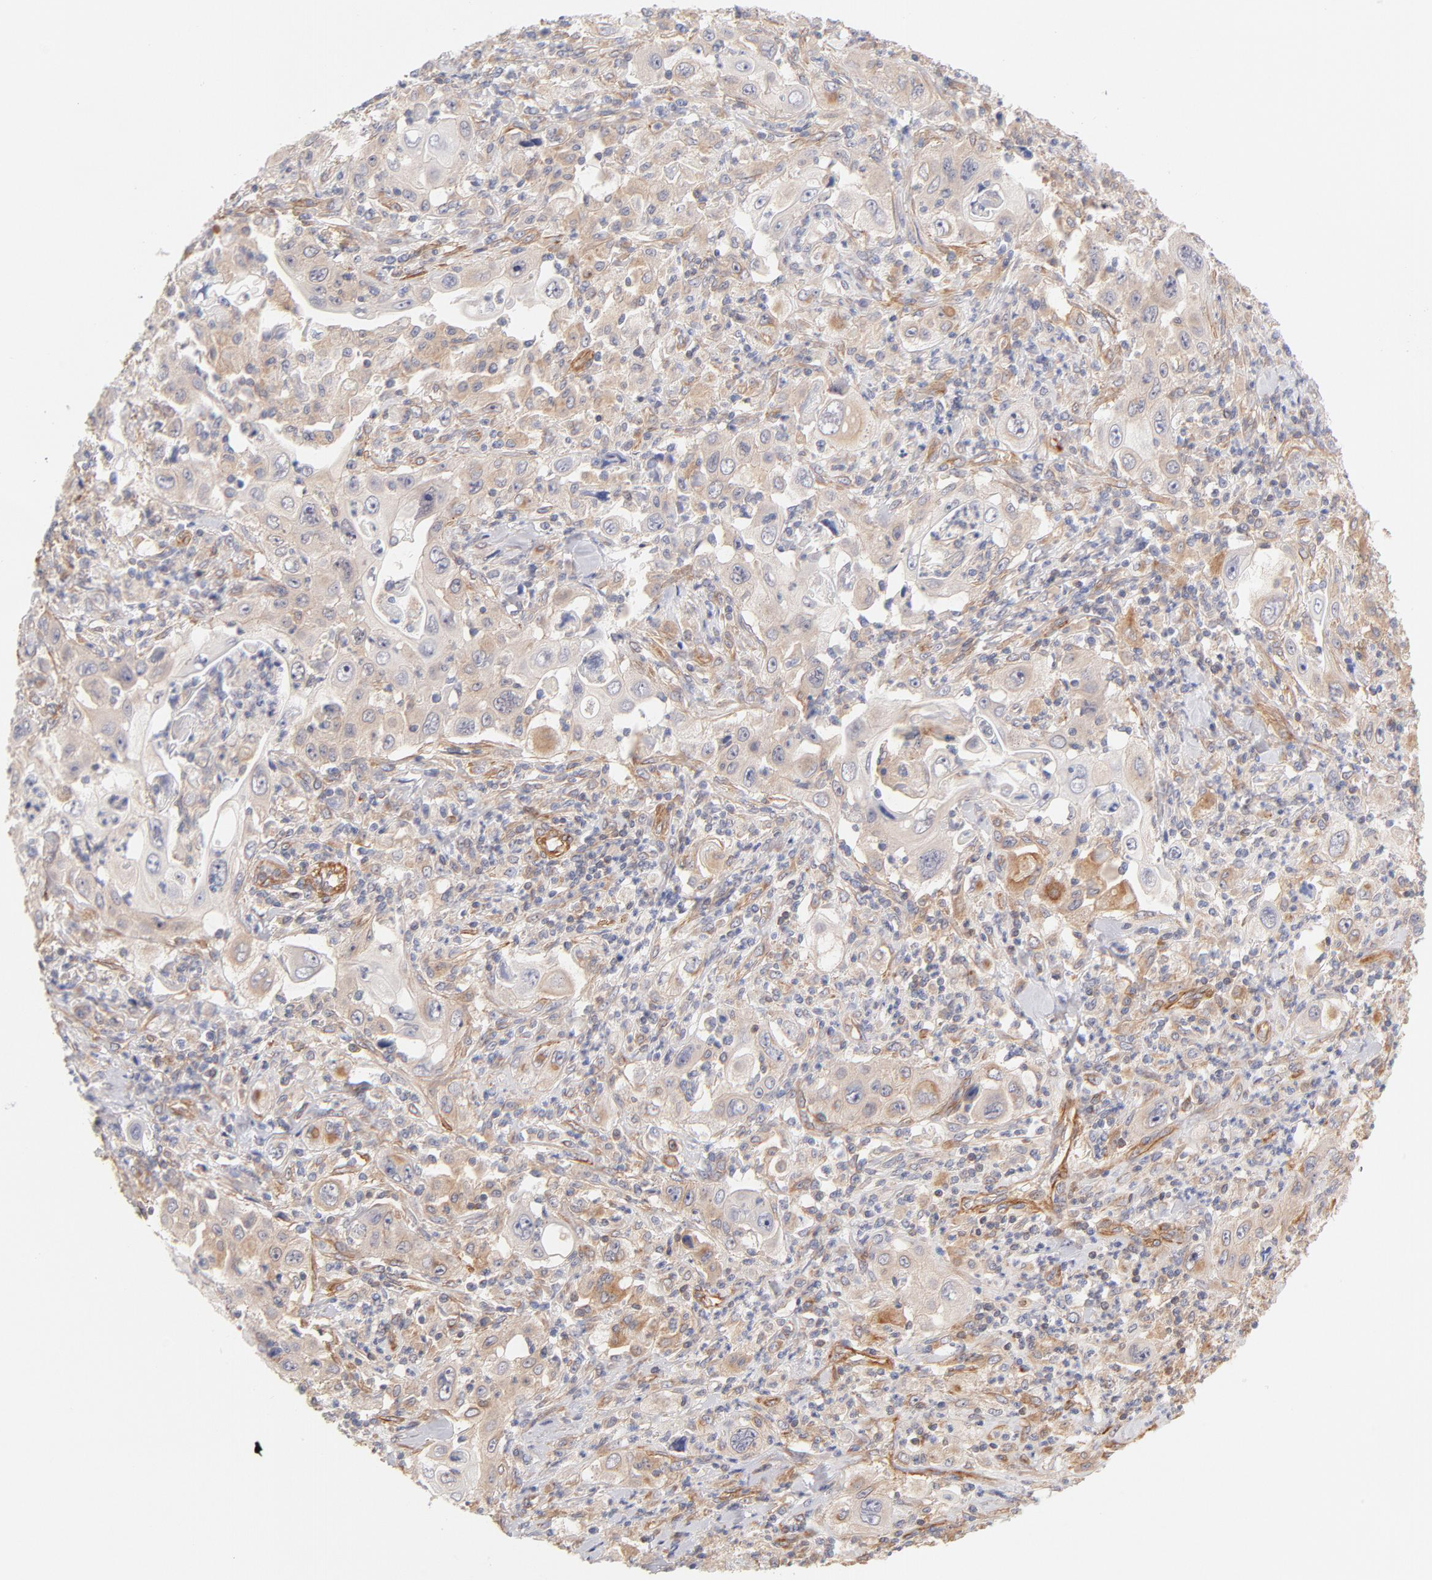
{"staining": {"intensity": "weak", "quantity": "25%-75%", "location": "cytoplasmic/membranous"}, "tissue": "pancreatic cancer", "cell_type": "Tumor cells", "image_type": "cancer", "snomed": [{"axis": "morphology", "description": "Adenocarcinoma, NOS"}, {"axis": "topography", "description": "Pancreas"}], "caption": "Immunohistochemical staining of human pancreatic adenocarcinoma displays low levels of weak cytoplasmic/membranous positivity in about 25%-75% of tumor cells.", "gene": "LDLRAP1", "patient": {"sex": "male", "age": 70}}